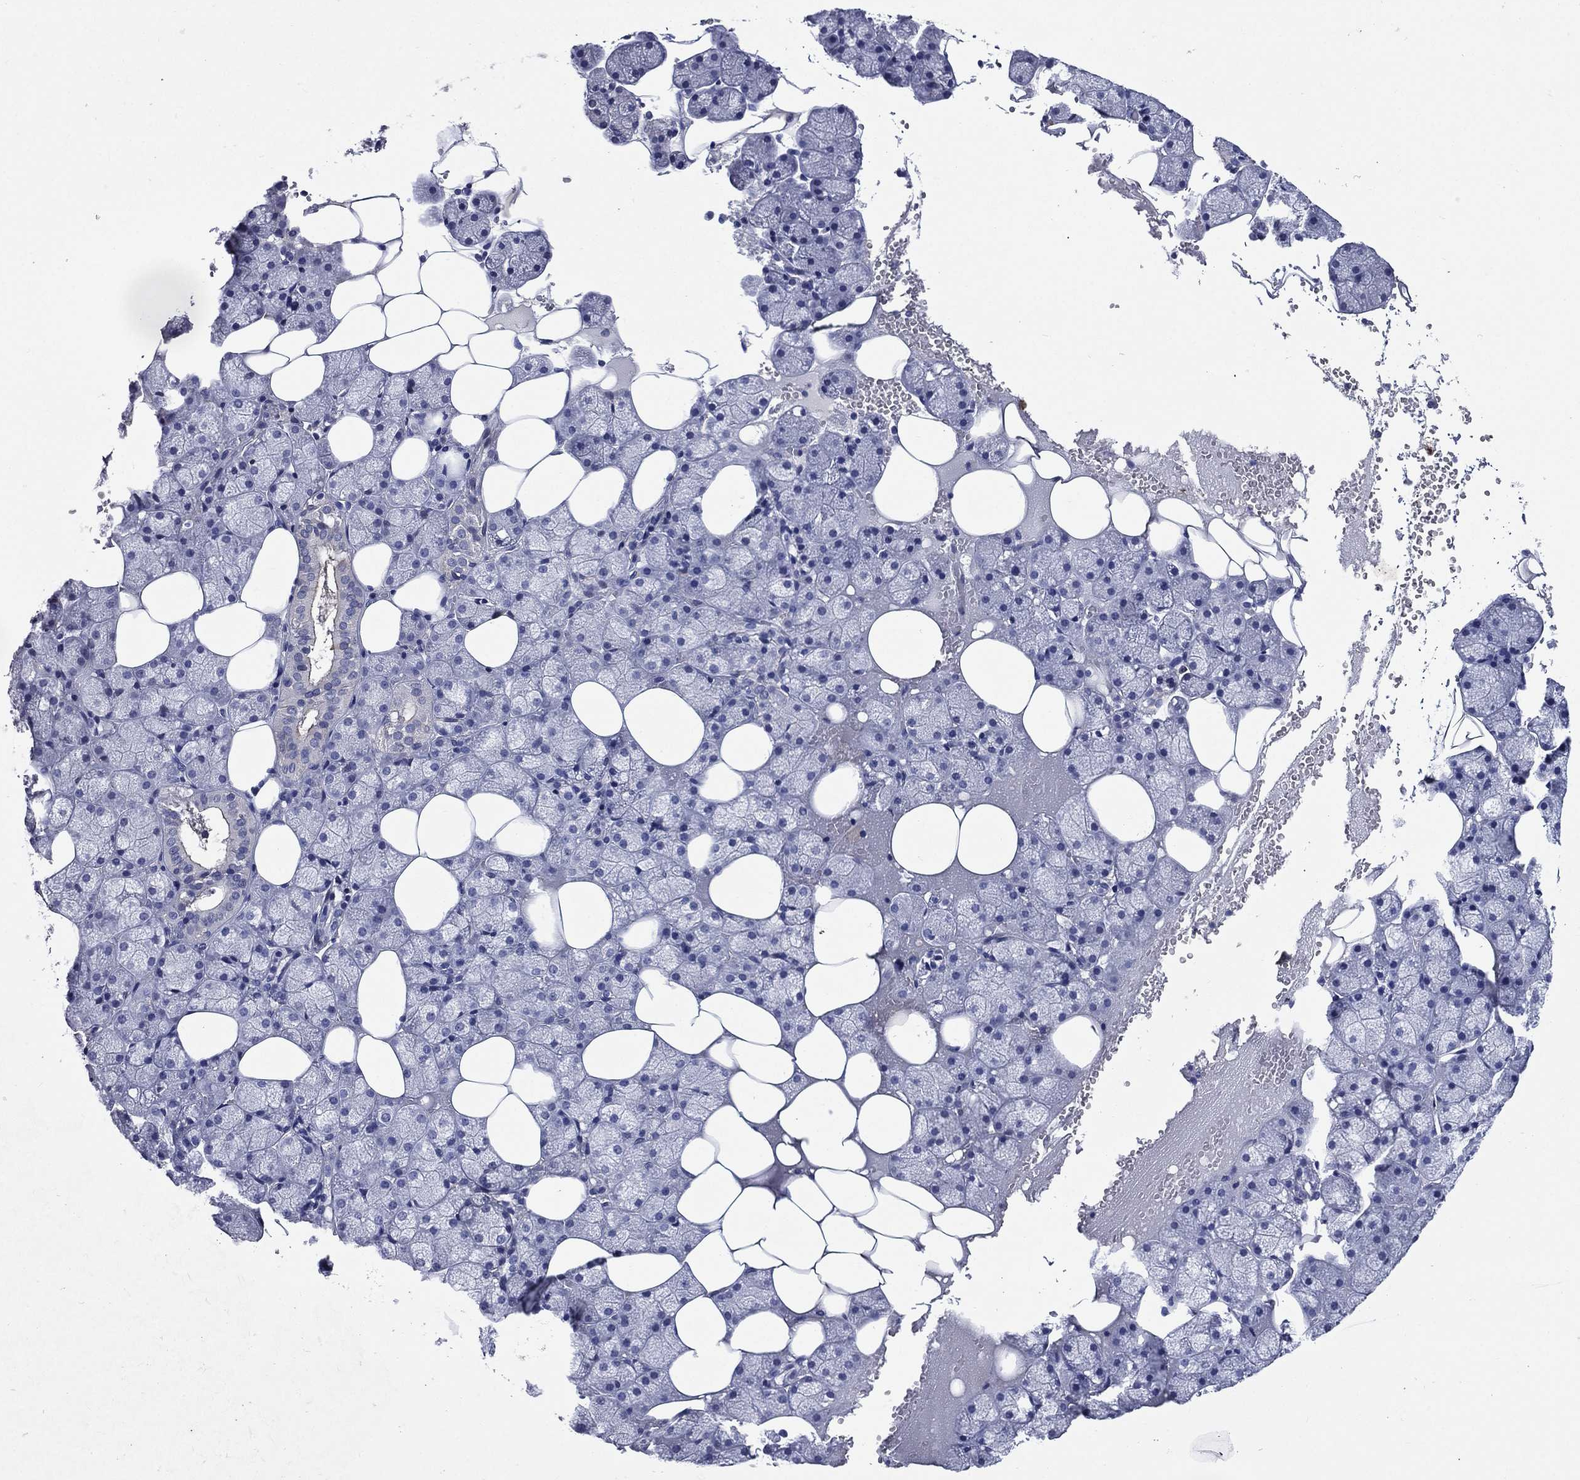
{"staining": {"intensity": "weak", "quantity": "<25%", "location": "cytoplasmic/membranous"}, "tissue": "salivary gland", "cell_type": "Glandular cells", "image_type": "normal", "snomed": [{"axis": "morphology", "description": "Normal tissue, NOS"}, {"axis": "topography", "description": "Salivary gland"}], "caption": "High power microscopy histopathology image of an immunohistochemistry photomicrograph of benign salivary gland, revealing no significant expression in glandular cells.", "gene": "GPR171", "patient": {"sex": "male", "age": 38}}